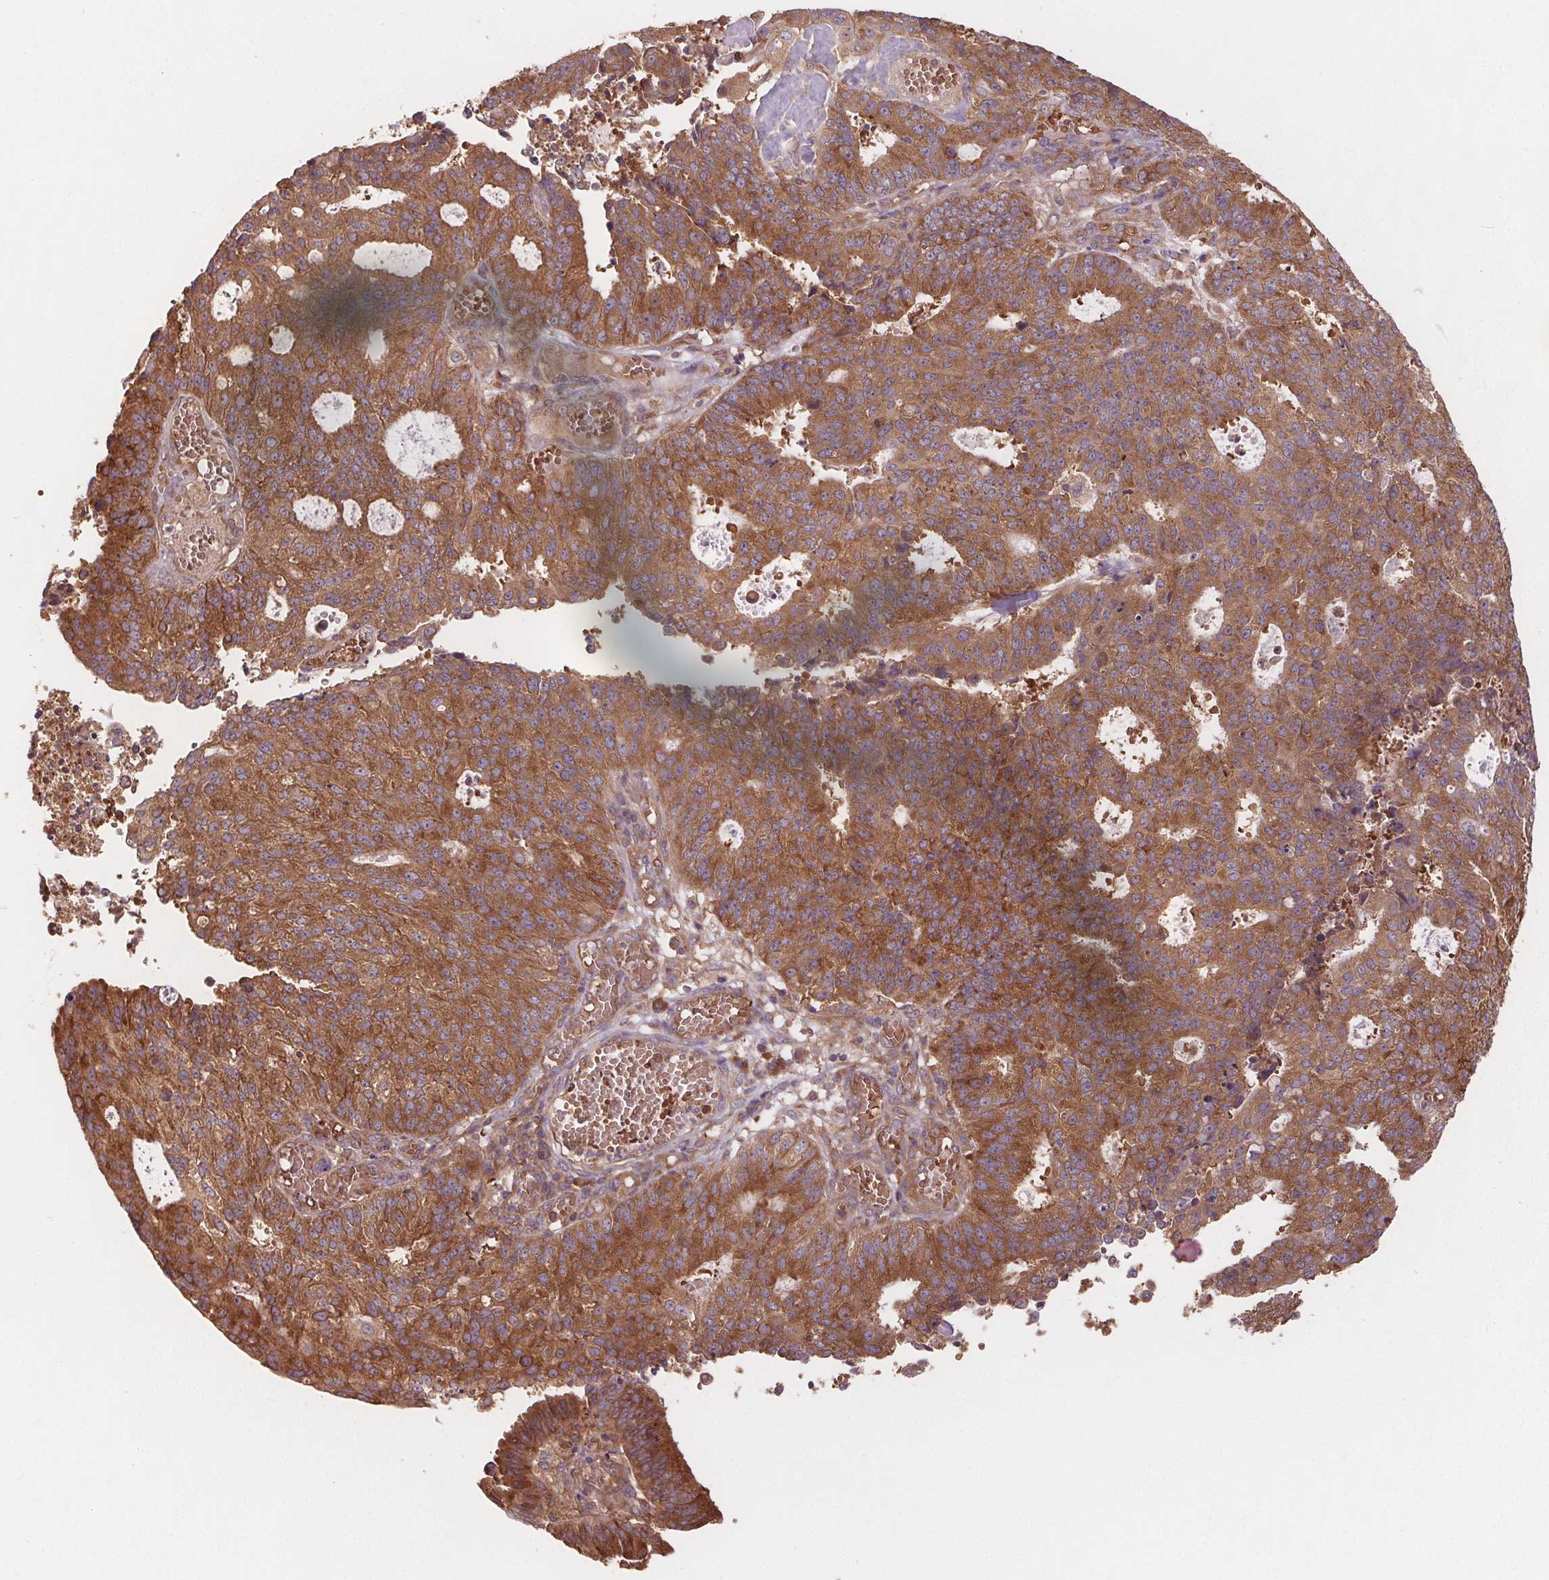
{"staining": {"intensity": "moderate", "quantity": ">75%", "location": "cytoplasmic/membranous"}, "tissue": "endometrial cancer", "cell_type": "Tumor cells", "image_type": "cancer", "snomed": [{"axis": "morphology", "description": "Adenocarcinoma, NOS"}, {"axis": "topography", "description": "Endometrium"}], "caption": "The image reveals a brown stain indicating the presence of a protein in the cytoplasmic/membranous of tumor cells in endometrial adenocarcinoma.", "gene": "EIF3D", "patient": {"sex": "female", "age": 82}}